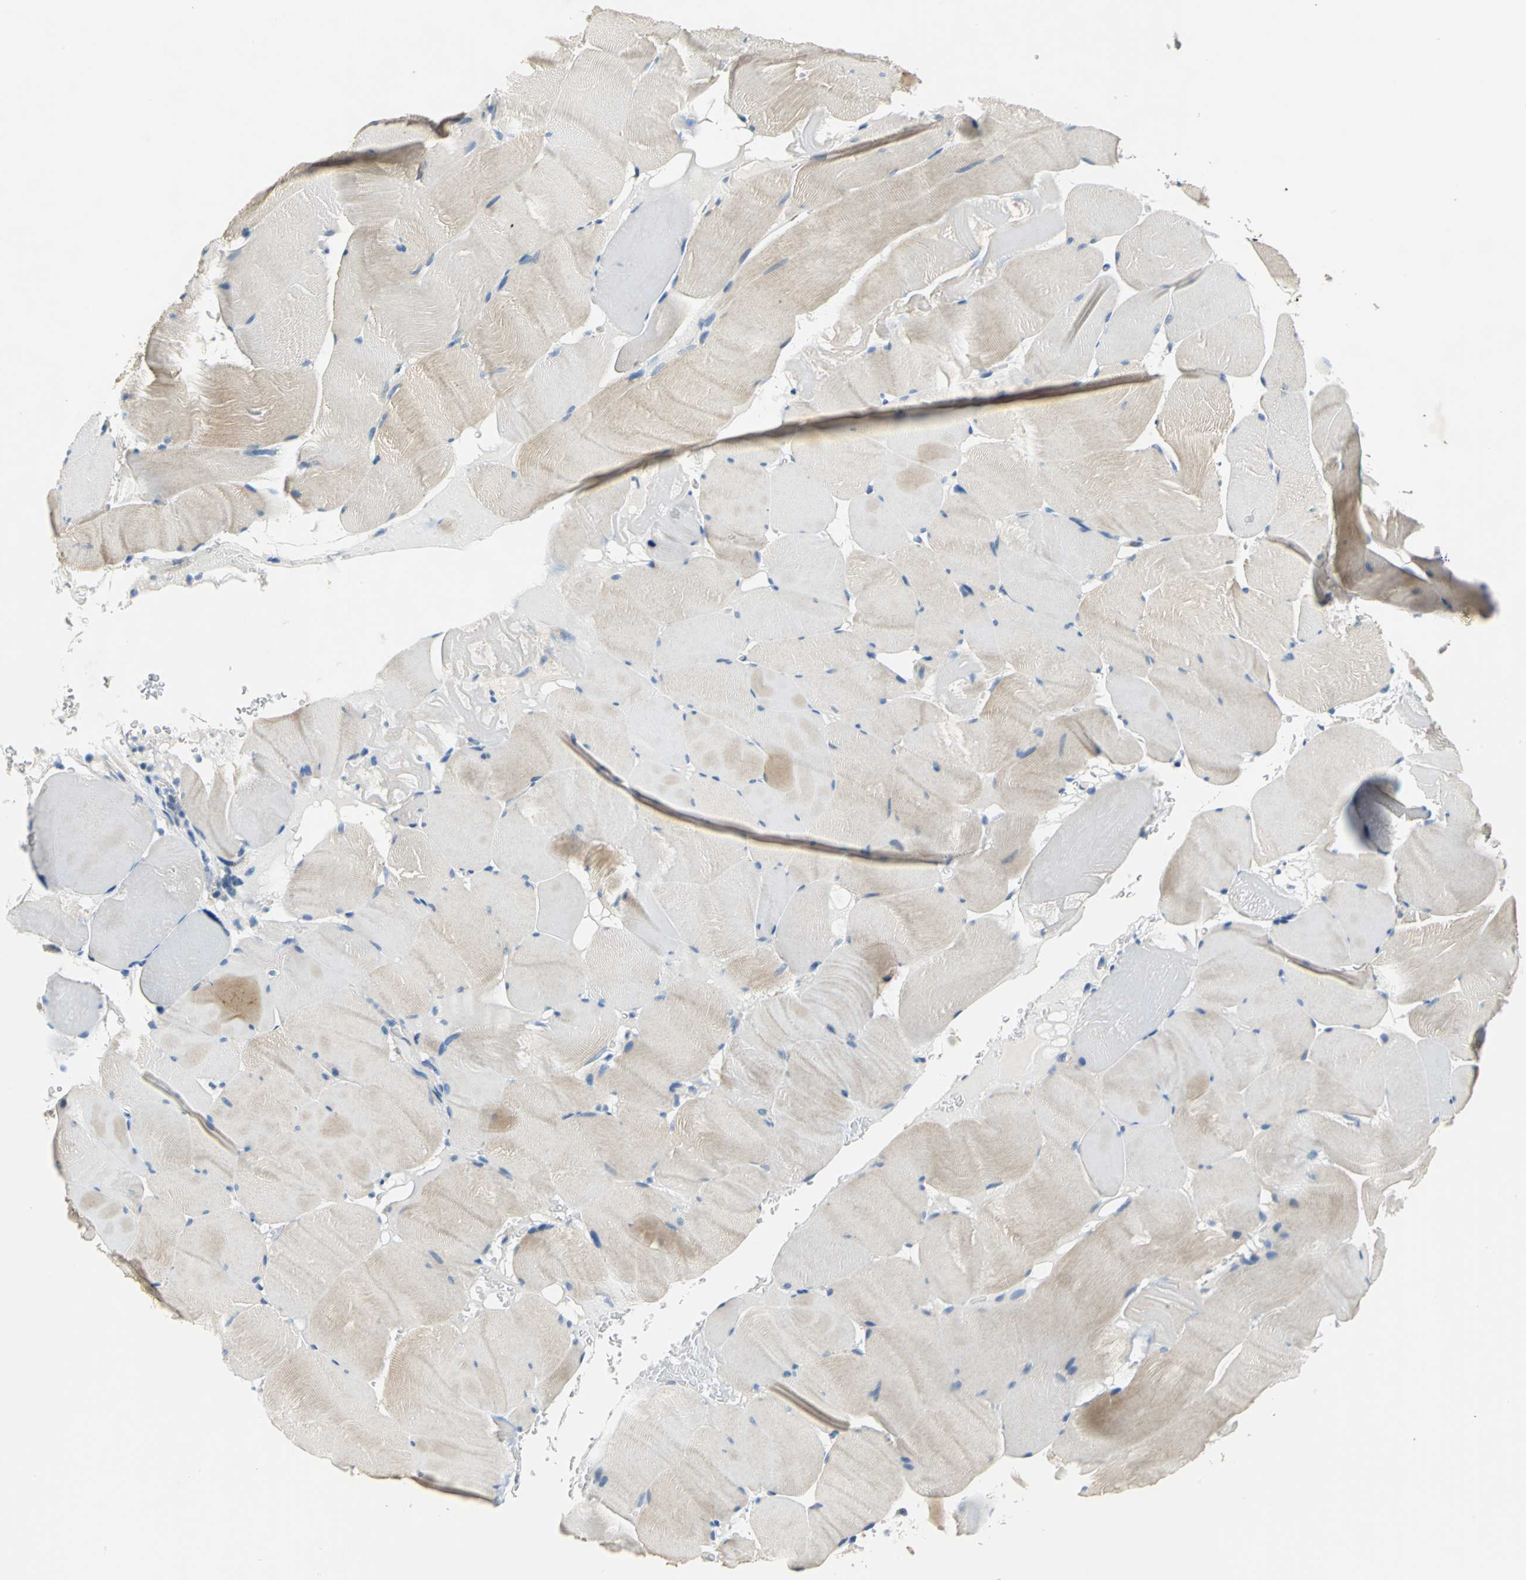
{"staining": {"intensity": "weak", "quantity": "25%-75%", "location": "cytoplasmic/membranous"}, "tissue": "skeletal muscle", "cell_type": "Myocytes", "image_type": "normal", "snomed": [{"axis": "morphology", "description": "Normal tissue, NOS"}, {"axis": "topography", "description": "Skeletal muscle"}], "caption": "DAB (3,3'-diaminobenzidine) immunohistochemical staining of normal human skeletal muscle reveals weak cytoplasmic/membranous protein expression in about 25%-75% of myocytes. (DAB (3,3'-diaminobenzidine) = brown stain, brightfield microscopy at high magnification).", "gene": "RASD2", "patient": {"sex": "male", "age": 62}}